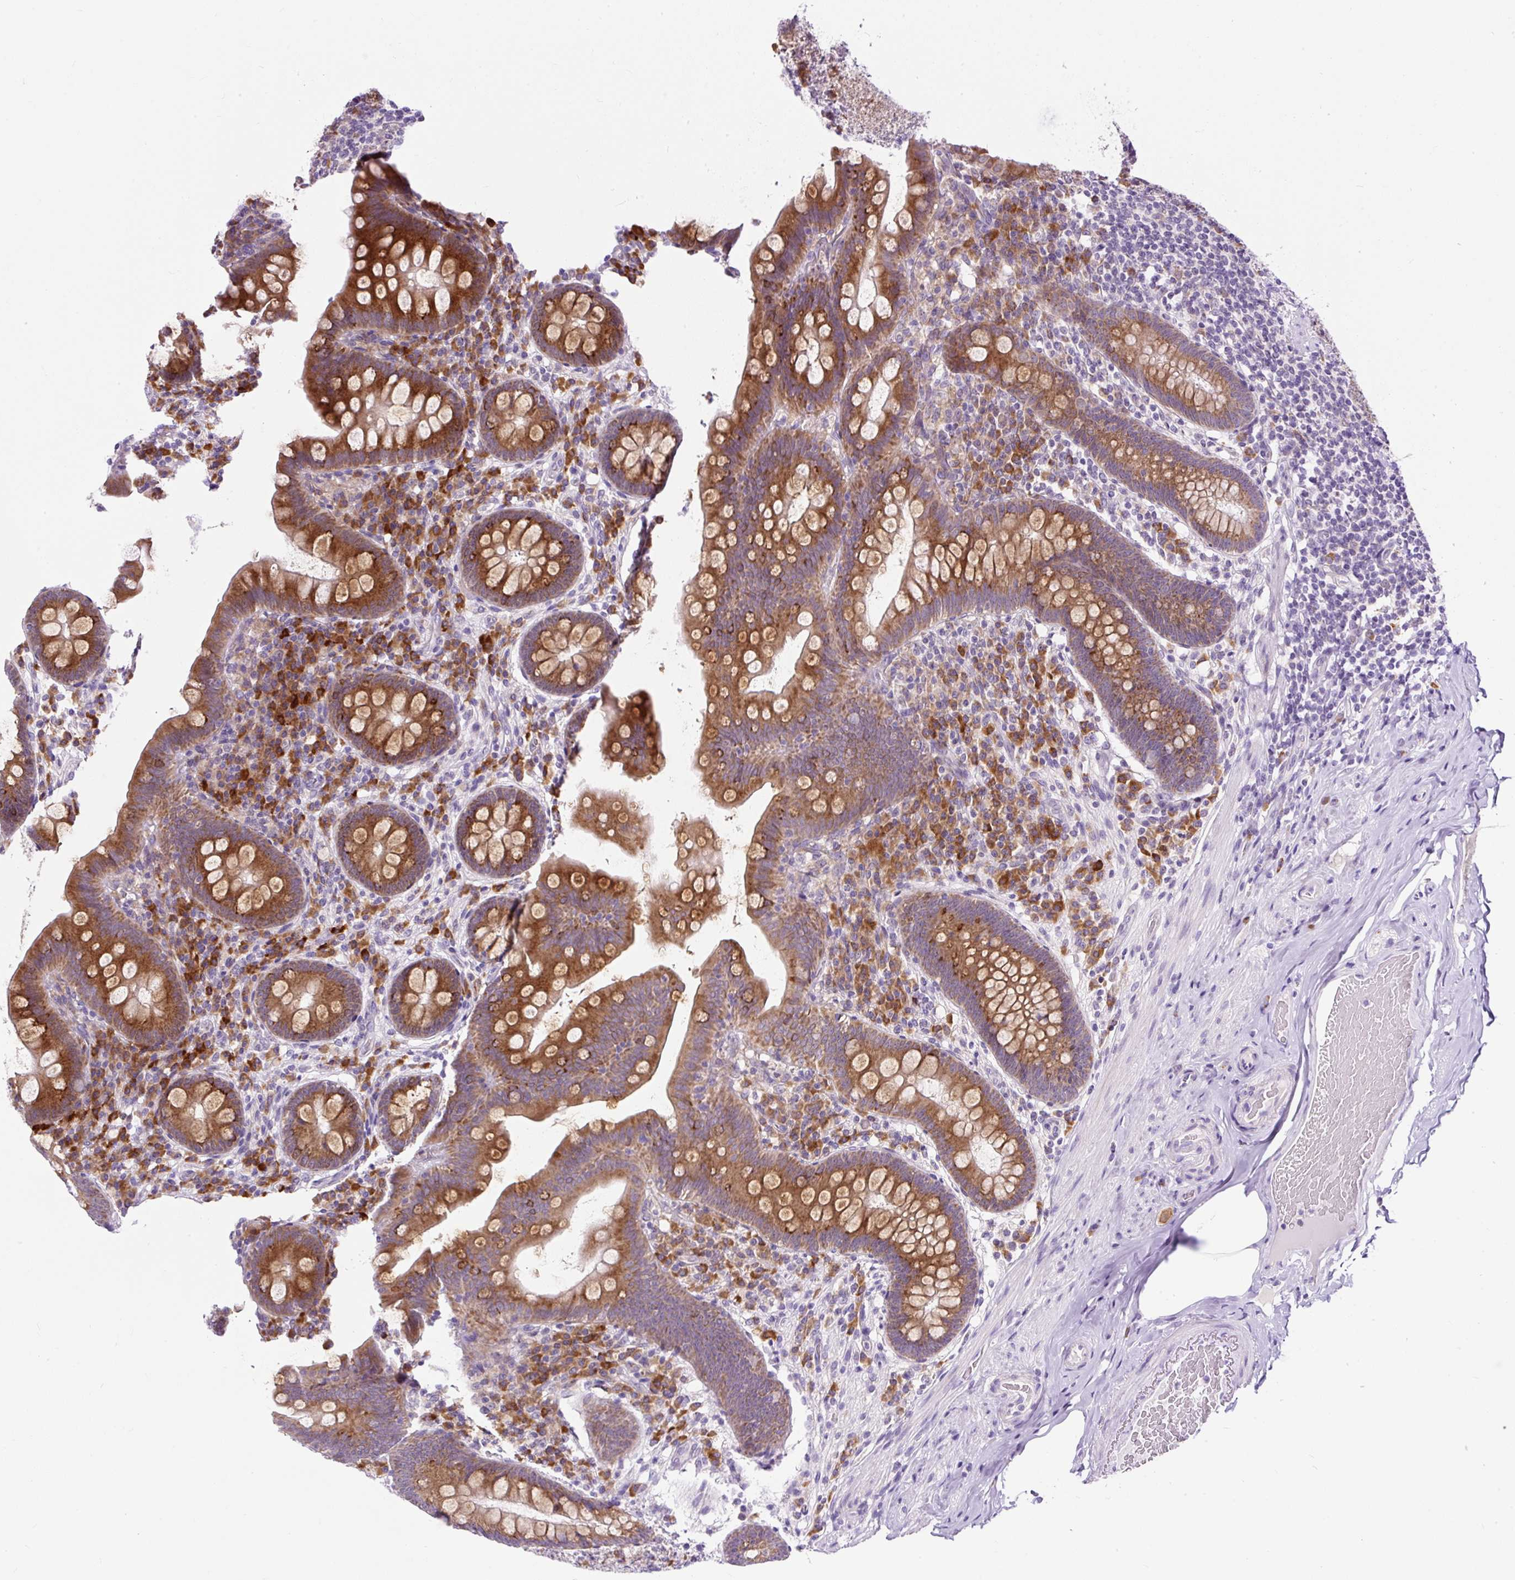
{"staining": {"intensity": "strong", "quantity": ">75%", "location": "cytoplasmic/membranous"}, "tissue": "appendix", "cell_type": "Glandular cells", "image_type": "normal", "snomed": [{"axis": "morphology", "description": "Normal tissue, NOS"}, {"axis": "topography", "description": "Appendix"}], "caption": "Glandular cells display high levels of strong cytoplasmic/membranous expression in approximately >75% of cells in unremarkable human appendix.", "gene": "FMC1", "patient": {"sex": "male", "age": 71}}